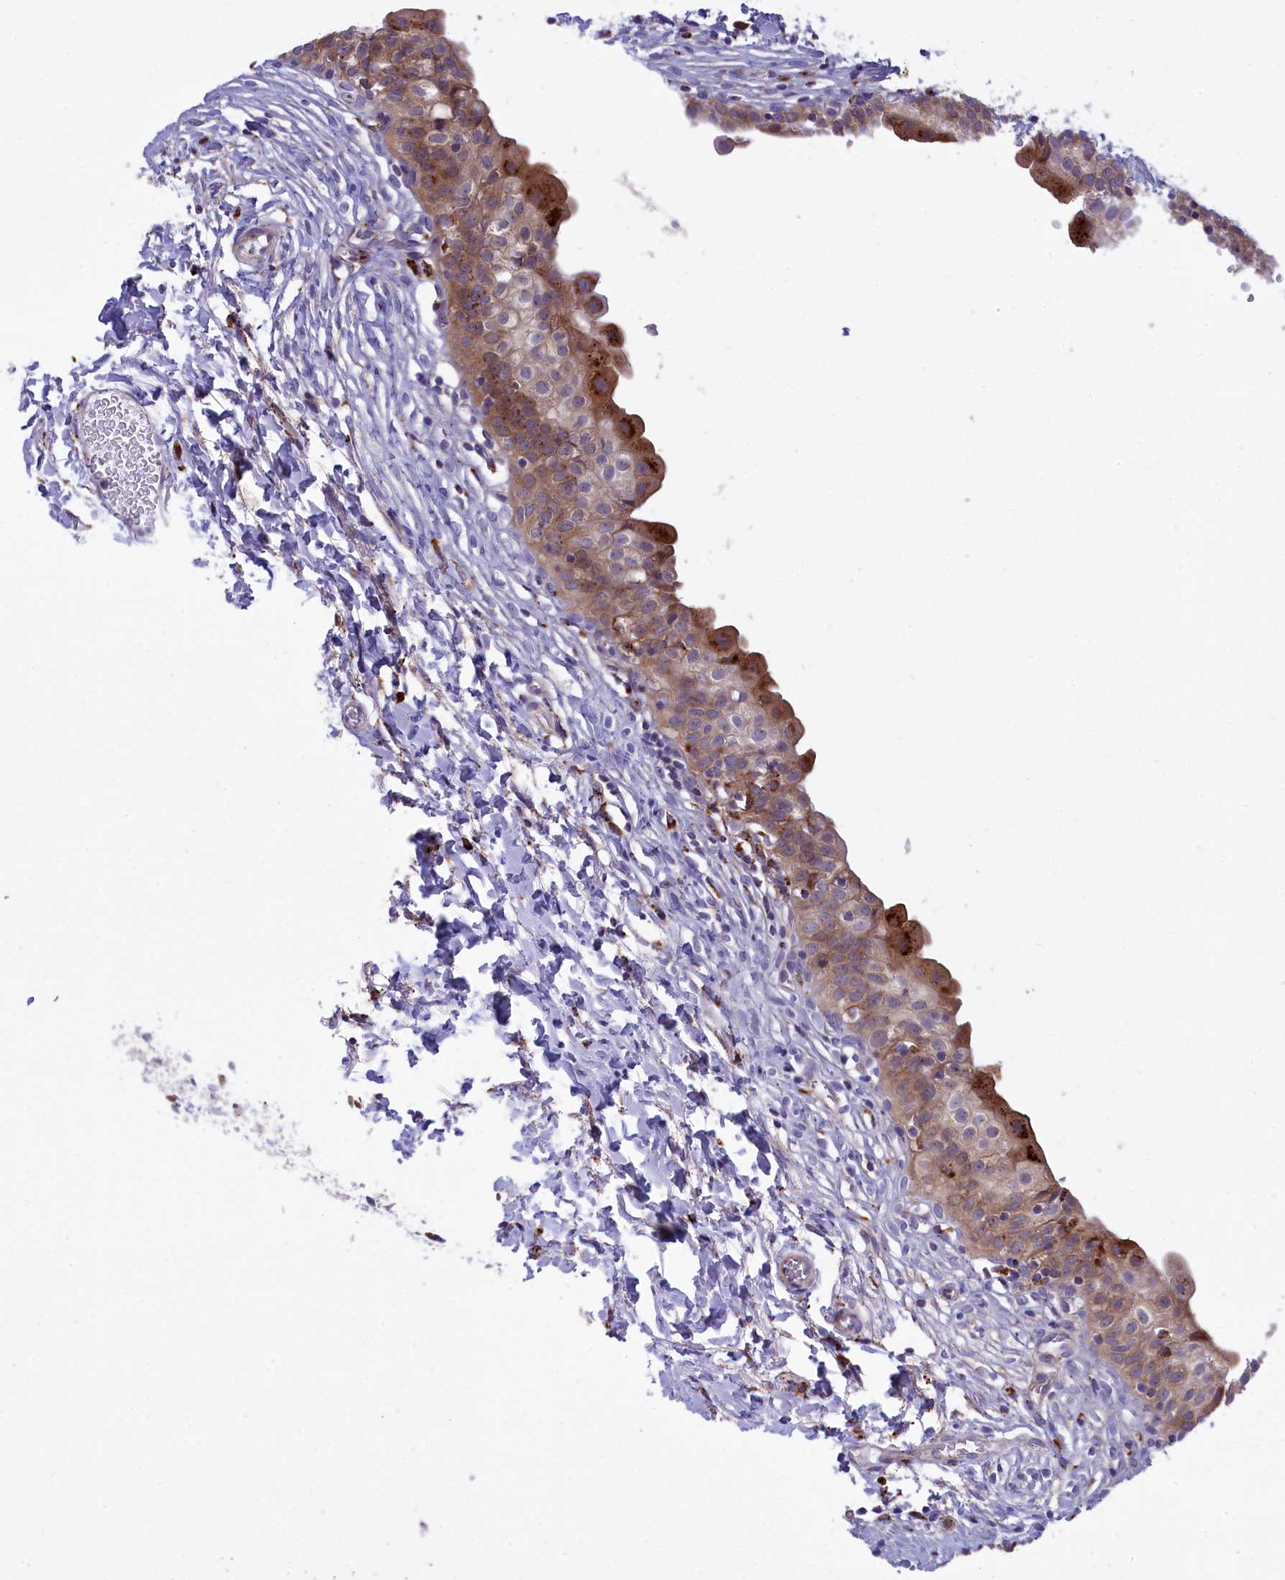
{"staining": {"intensity": "moderate", "quantity": "25%-75%", "location": "cytoplasmic/membranous"}, "tissue": "urinary bladder", "cell_type": "Urothelial cells", "image_type": "normal", "snomed": [{"axis": "morphology", "description": "Normal tissue, NOS"}, {"axis": "topography", "description": "Urinary bladder"}], "caption": "IHC (DAB (3,3'-diaminobenzidine)) staining of normal human urinary bladder demonstrates moderate cytoplasmic/membranous protein positivity in approximately 25%-75% of urothelial cells.", "gene": "MAN2B1", "patient": {"sex": "male", "age": 55}}